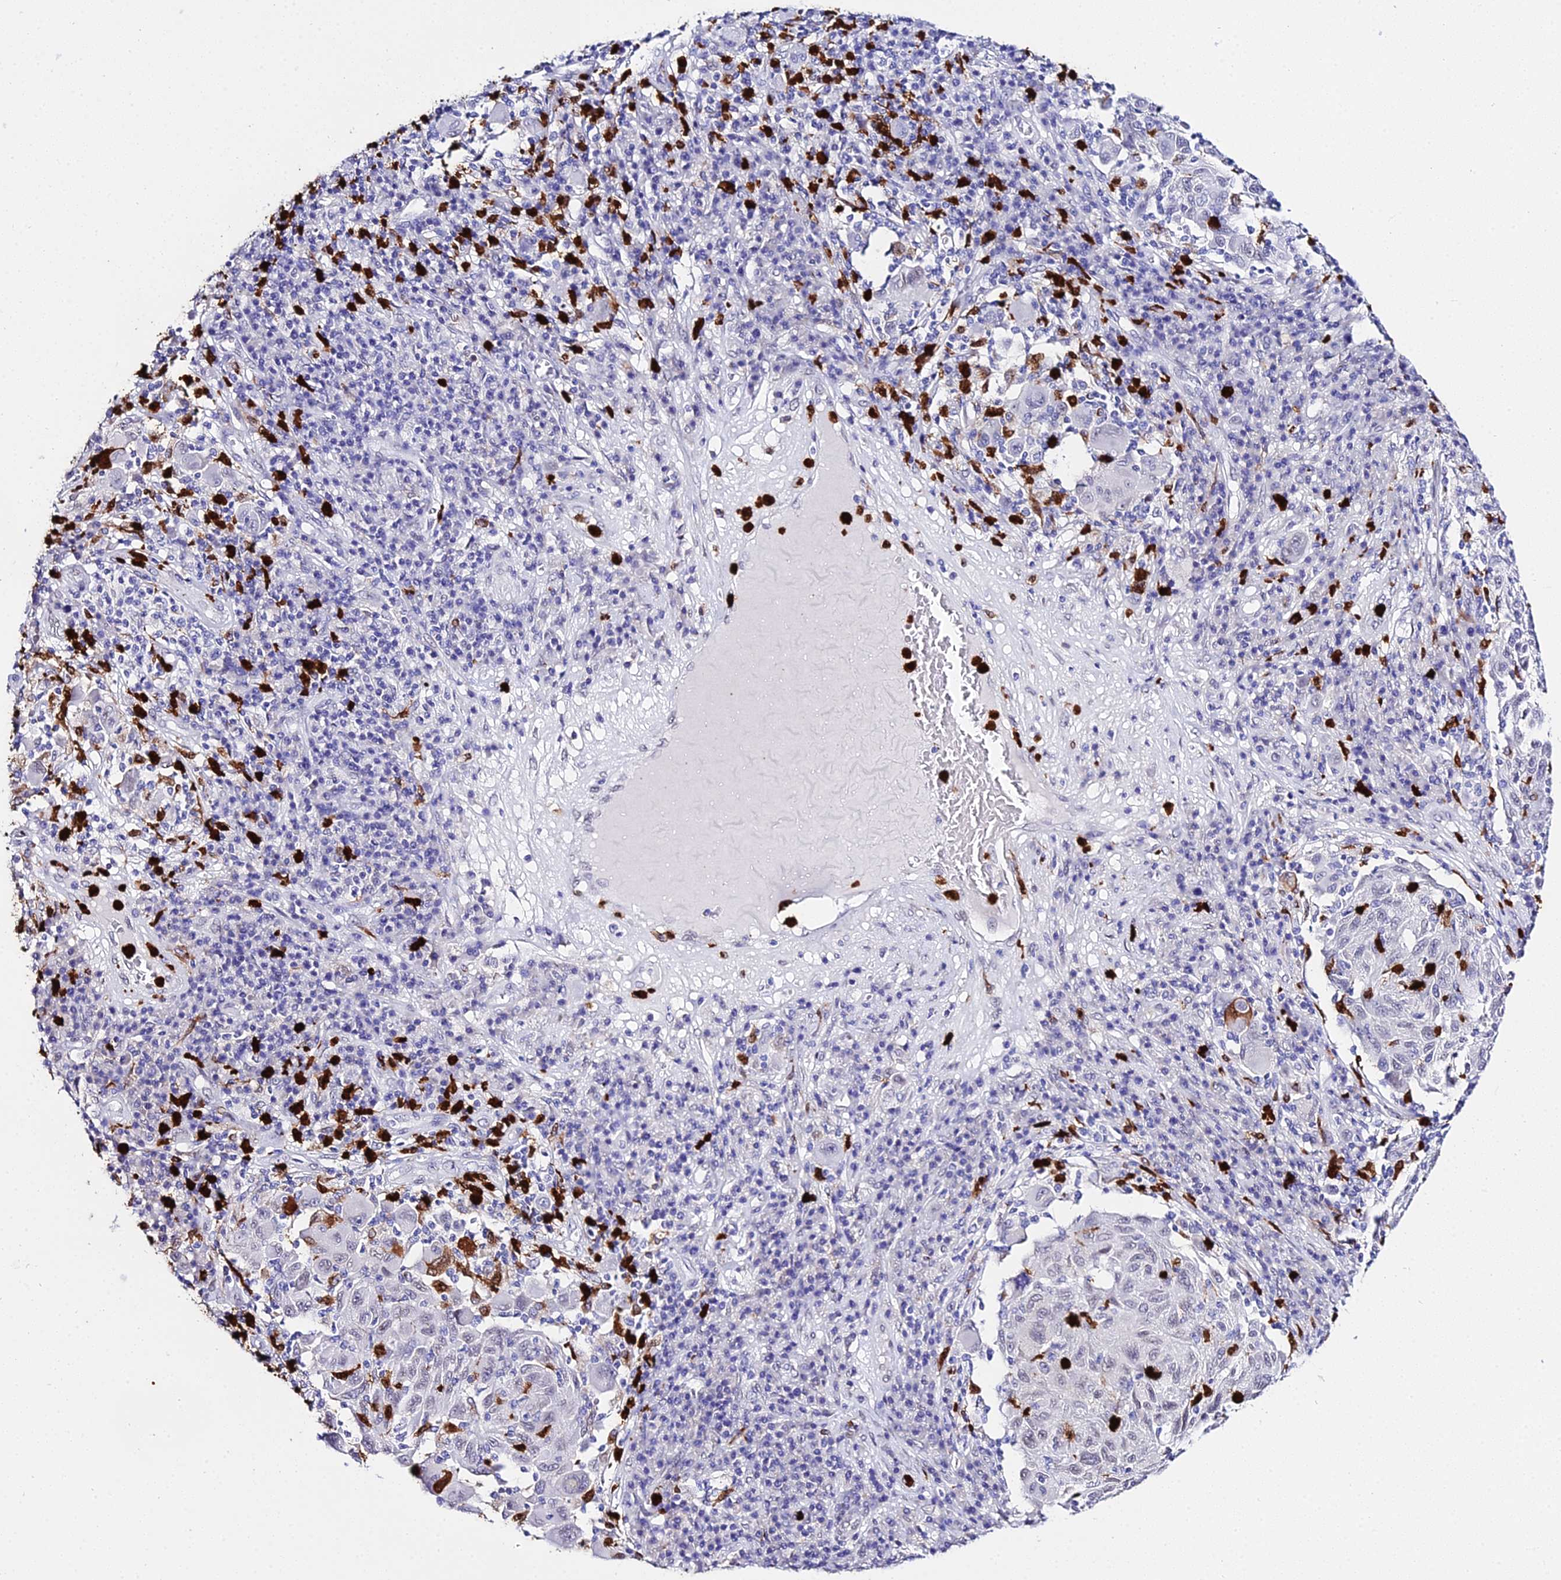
{"staining": {"intensity": "negative", "quantity": "none", "location": "none"}, "tissue": "melanoma", "cell_type": "Tumor cells", "image_type": "cancer", "snomed": [{"axis": "morphology", "description": "Malignant melanoma, NOS"}, {"axis": "topography", "description": "Skin"}], "caption": "This is an immunohistochemistry micrograph of melanoma. There is no positivity in tumor cells.", "gene": "MCM10", "patient": {"sex": "male", "age": 53}}